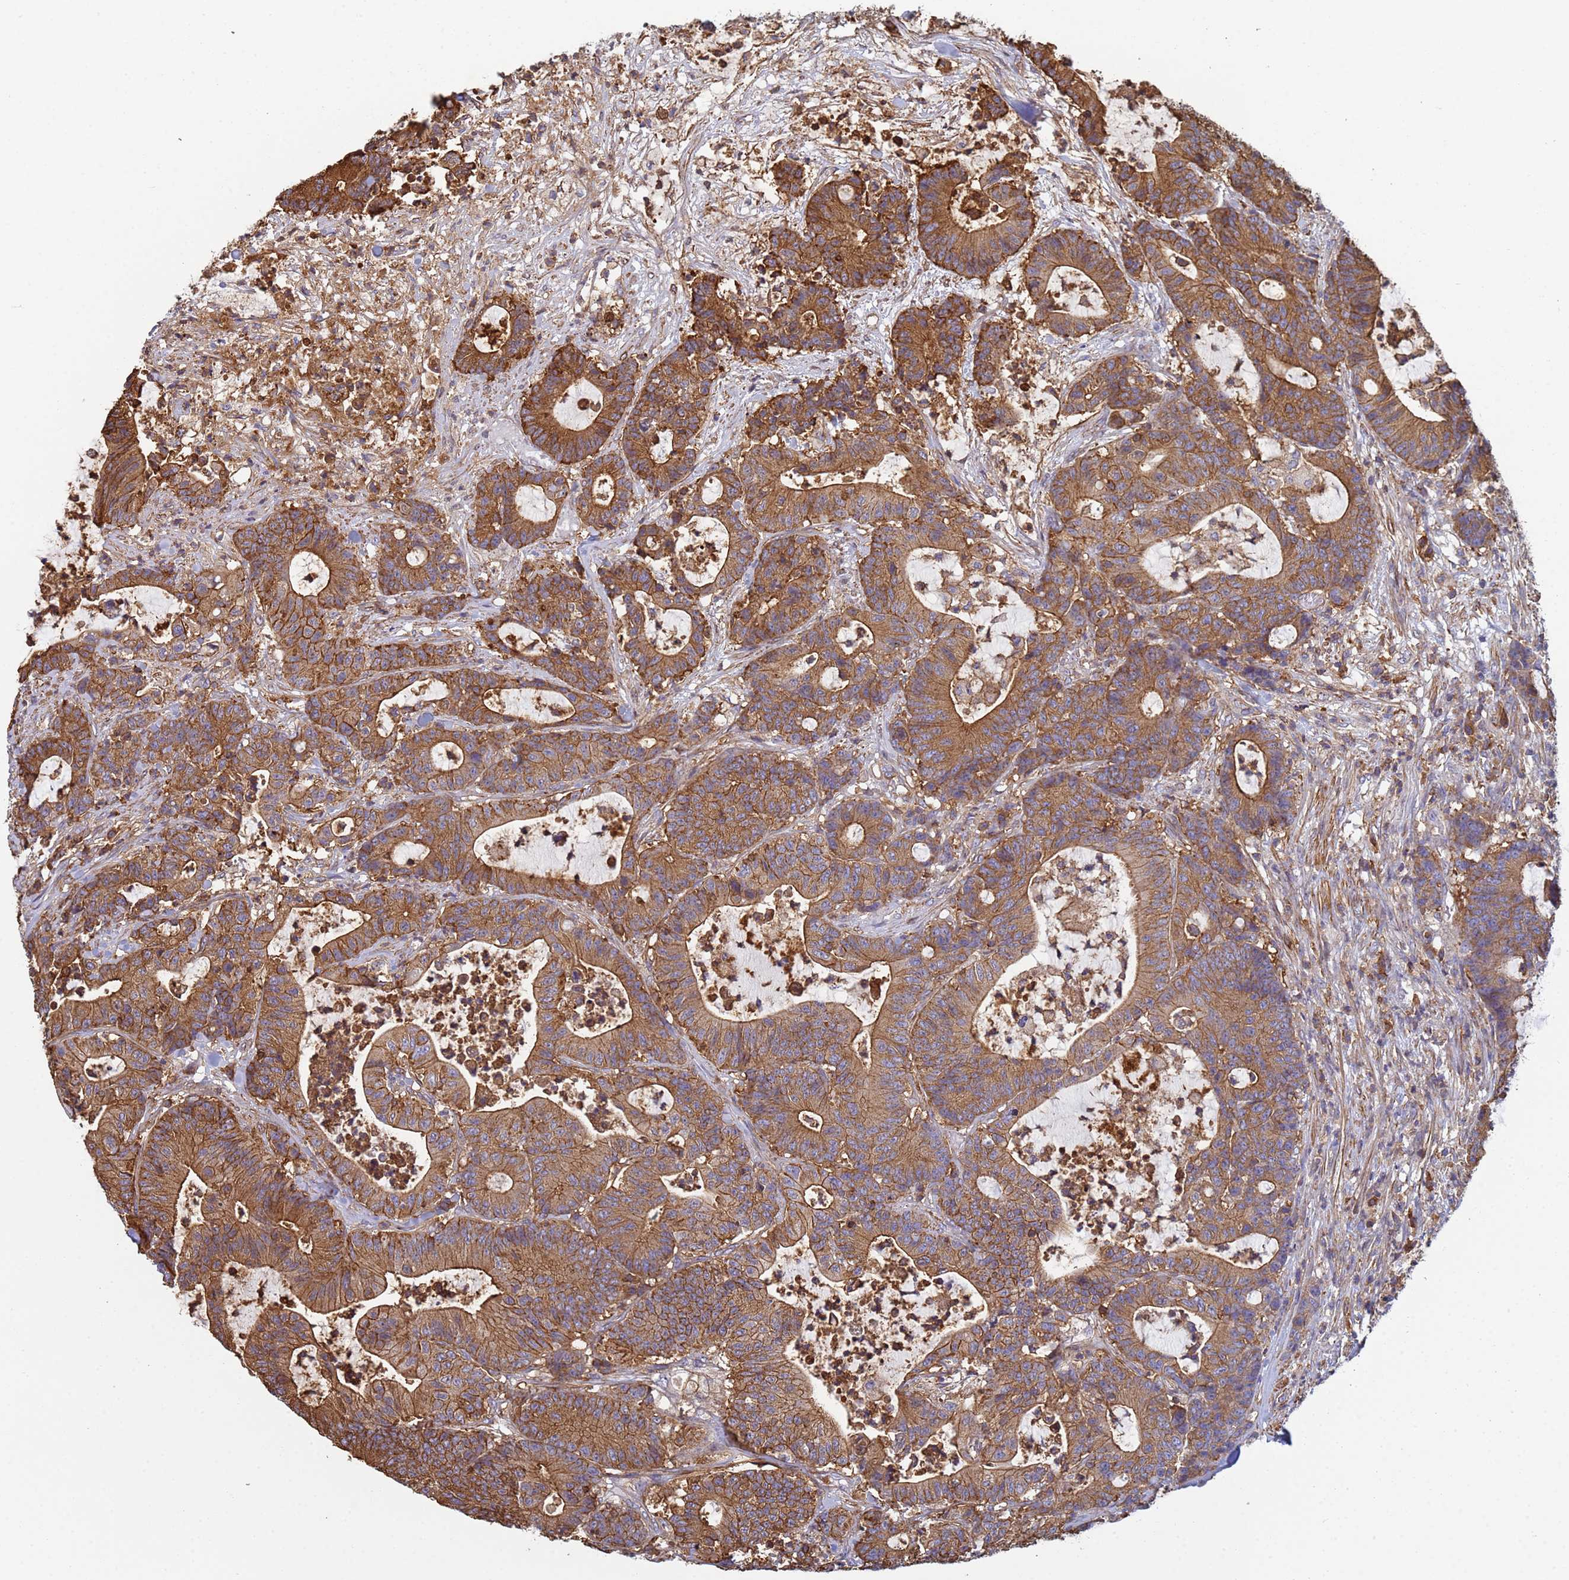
{"staining": {"intensity": "strong", "quantity": ">75%", "location": "cytoplasmic/membranous"}, "tissue": "colorectal cancer", "cell_type": "Tumor cells", "image_type": "cancer", "snomed": [{"axis": "morphology", "description": "Adenocarcinoma, NOS"}, {"axis": "topography", "description": "Colon"}], "caption": "Tumor cells reveal high levels of strong cytoplasmic/membranous positivity in about >75% of cells in colorectal adenocarcinoma.", "gene": "ZNG1B", "patient": {"sex": "female", "age": 84}}